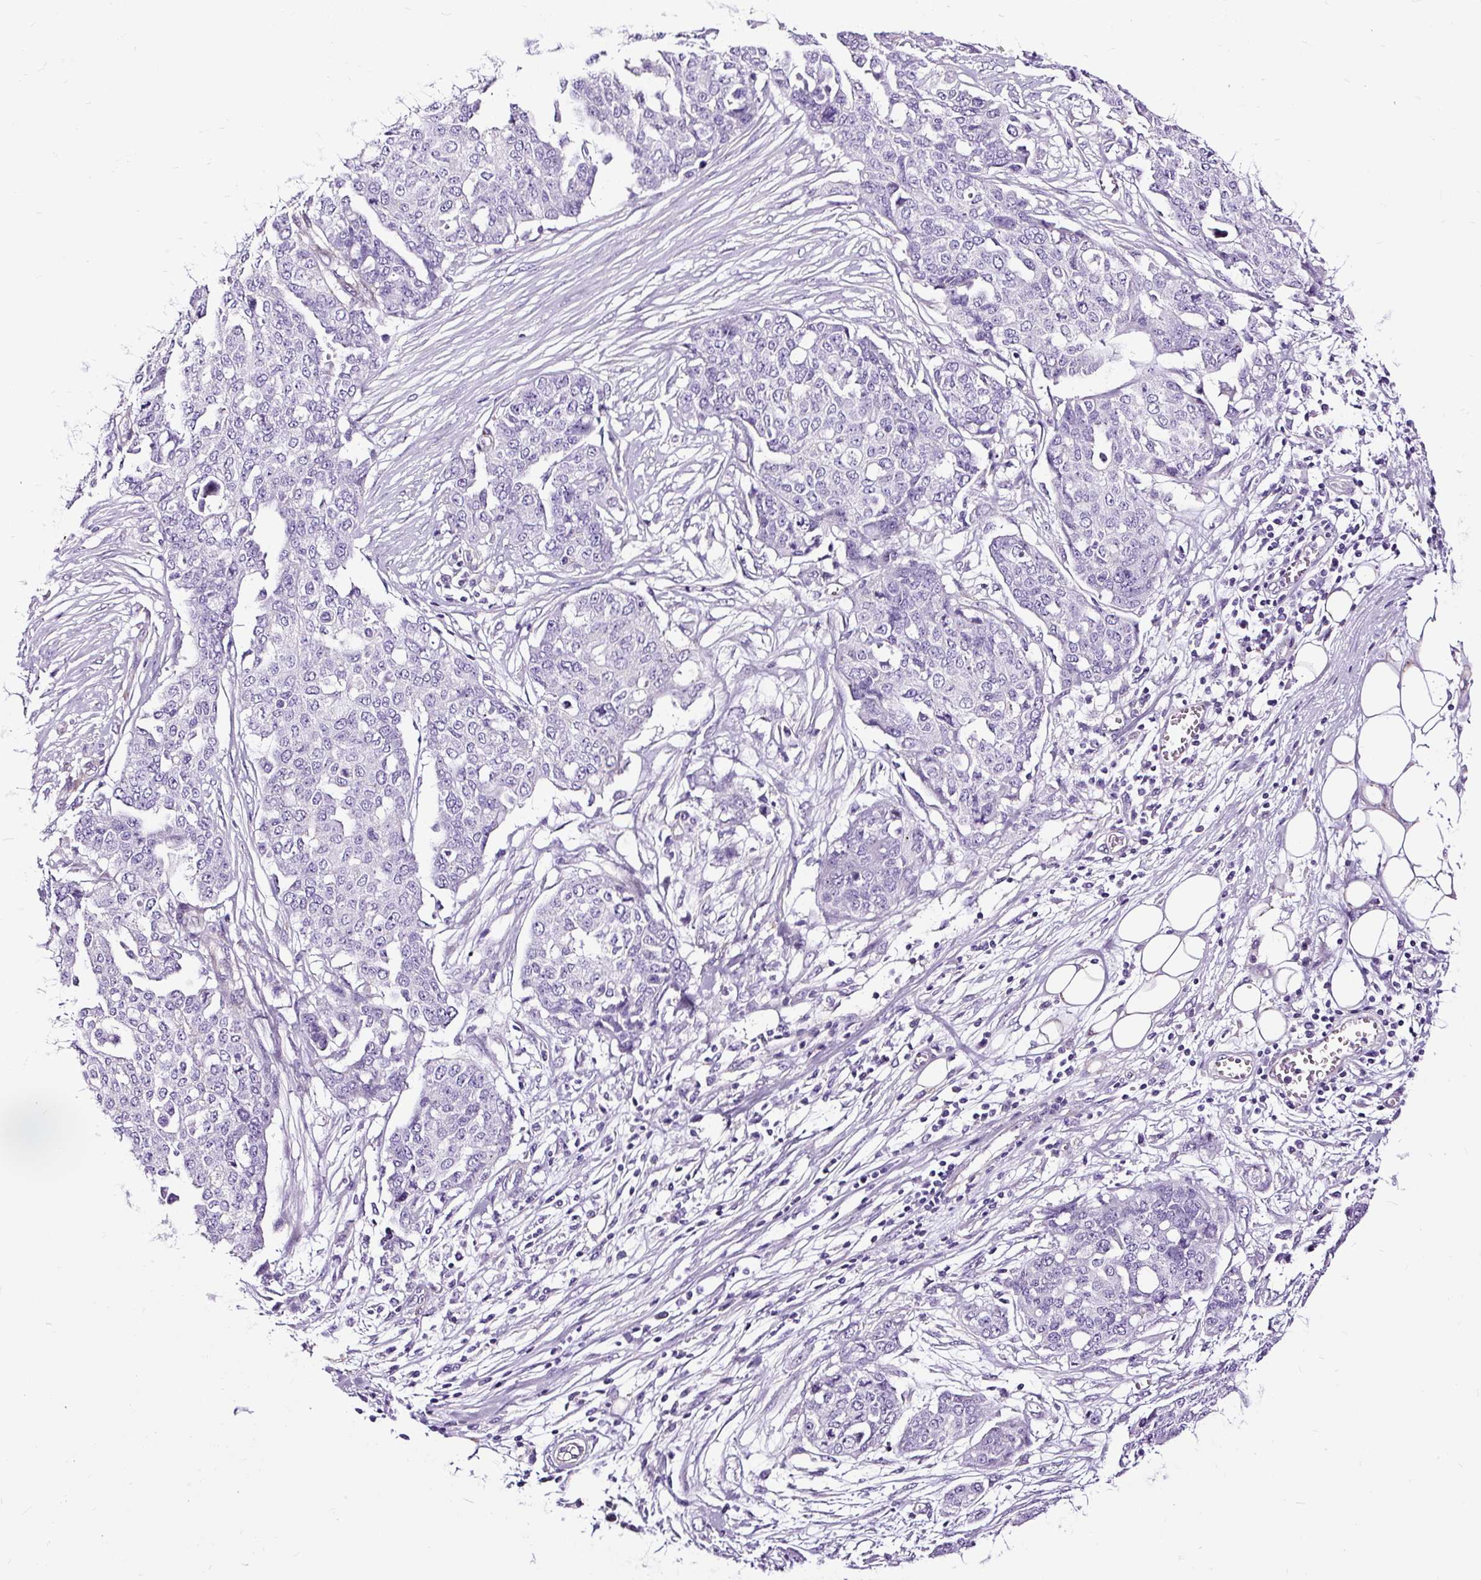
{"staining": {"intensity": "negative", "quantity": "none", "location": "none"}, "tissue": "ovarian cancer", "cell_type": "Tumor cells", "image_type": "cancer", "snomed": [{"axis": "morphology", "description": "Cystadenocarcinoma, serous, NOS"}, {"axis": "topography", "description": "Soft tissue"}, {"axis": "topography", "description": "Ovary"}], "caption": "Immunohistochemistry (IHC) micrograph of serous cystadenocarcinoma (ovarian) stained for a protein (brown), which reveals no positivity in tumor cells.", "gene": "SLC7A8", "patient": {"sex": "female", "age": 57}}